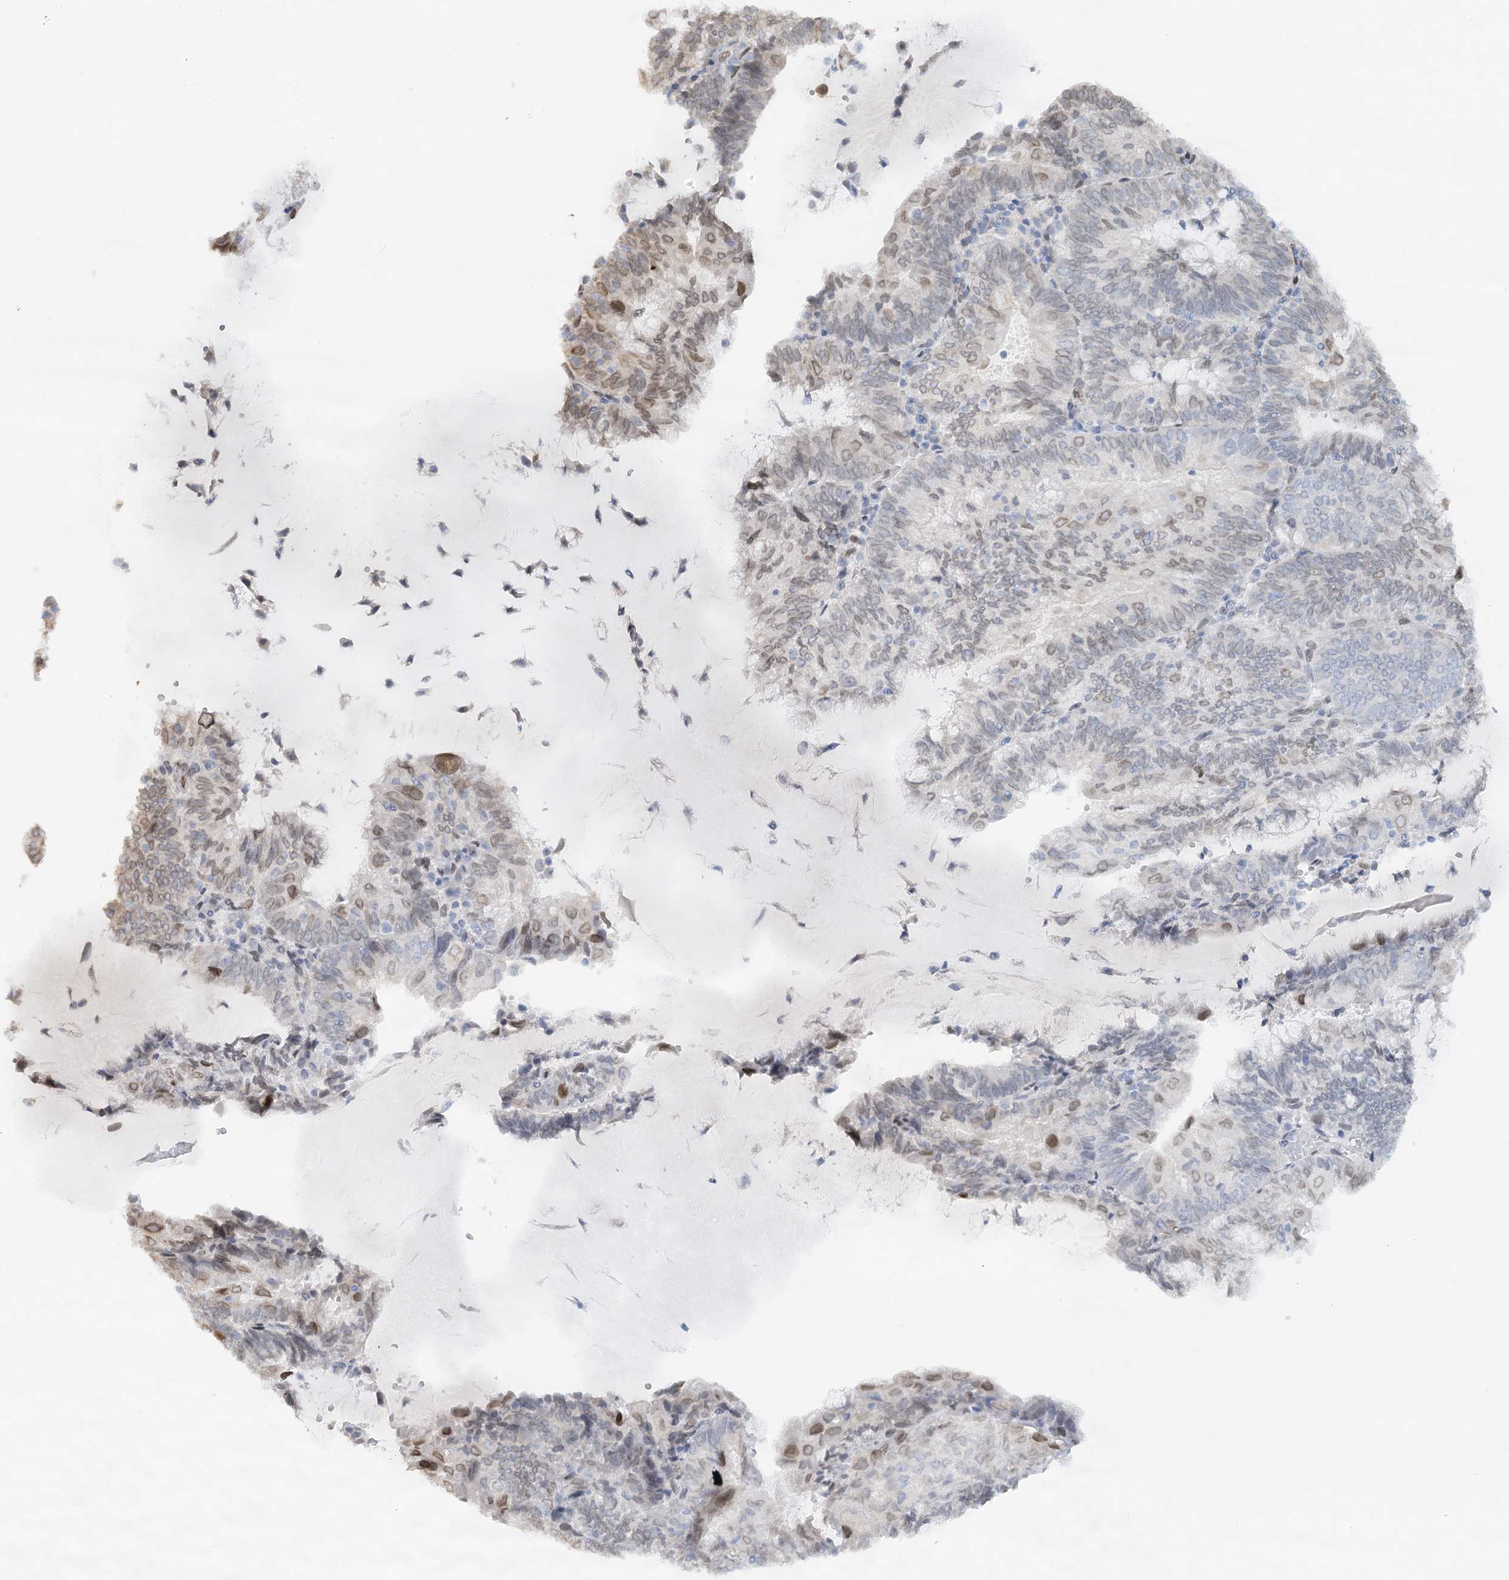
{"staining": {"intensity": "weak", "quantity": "<25%", "location": "cytoplasmic/membranous,nuclear"}, "tissue": "endometrial cancer", "cell_type": "Tumor cells", "image_type": "cancer", "snomed": [{"axis": "morphology", "description": "Adenocarcinoma, NOS"}, {"axis": "topography", "description": "Endometrium"}], "caption": "A micrograph of endometrial adenocarcinoma stained for a protein exhibits no brown staining in tumor cells.", "gene": "VWA5A", "patient": {"sex": "female", "age": 81}}